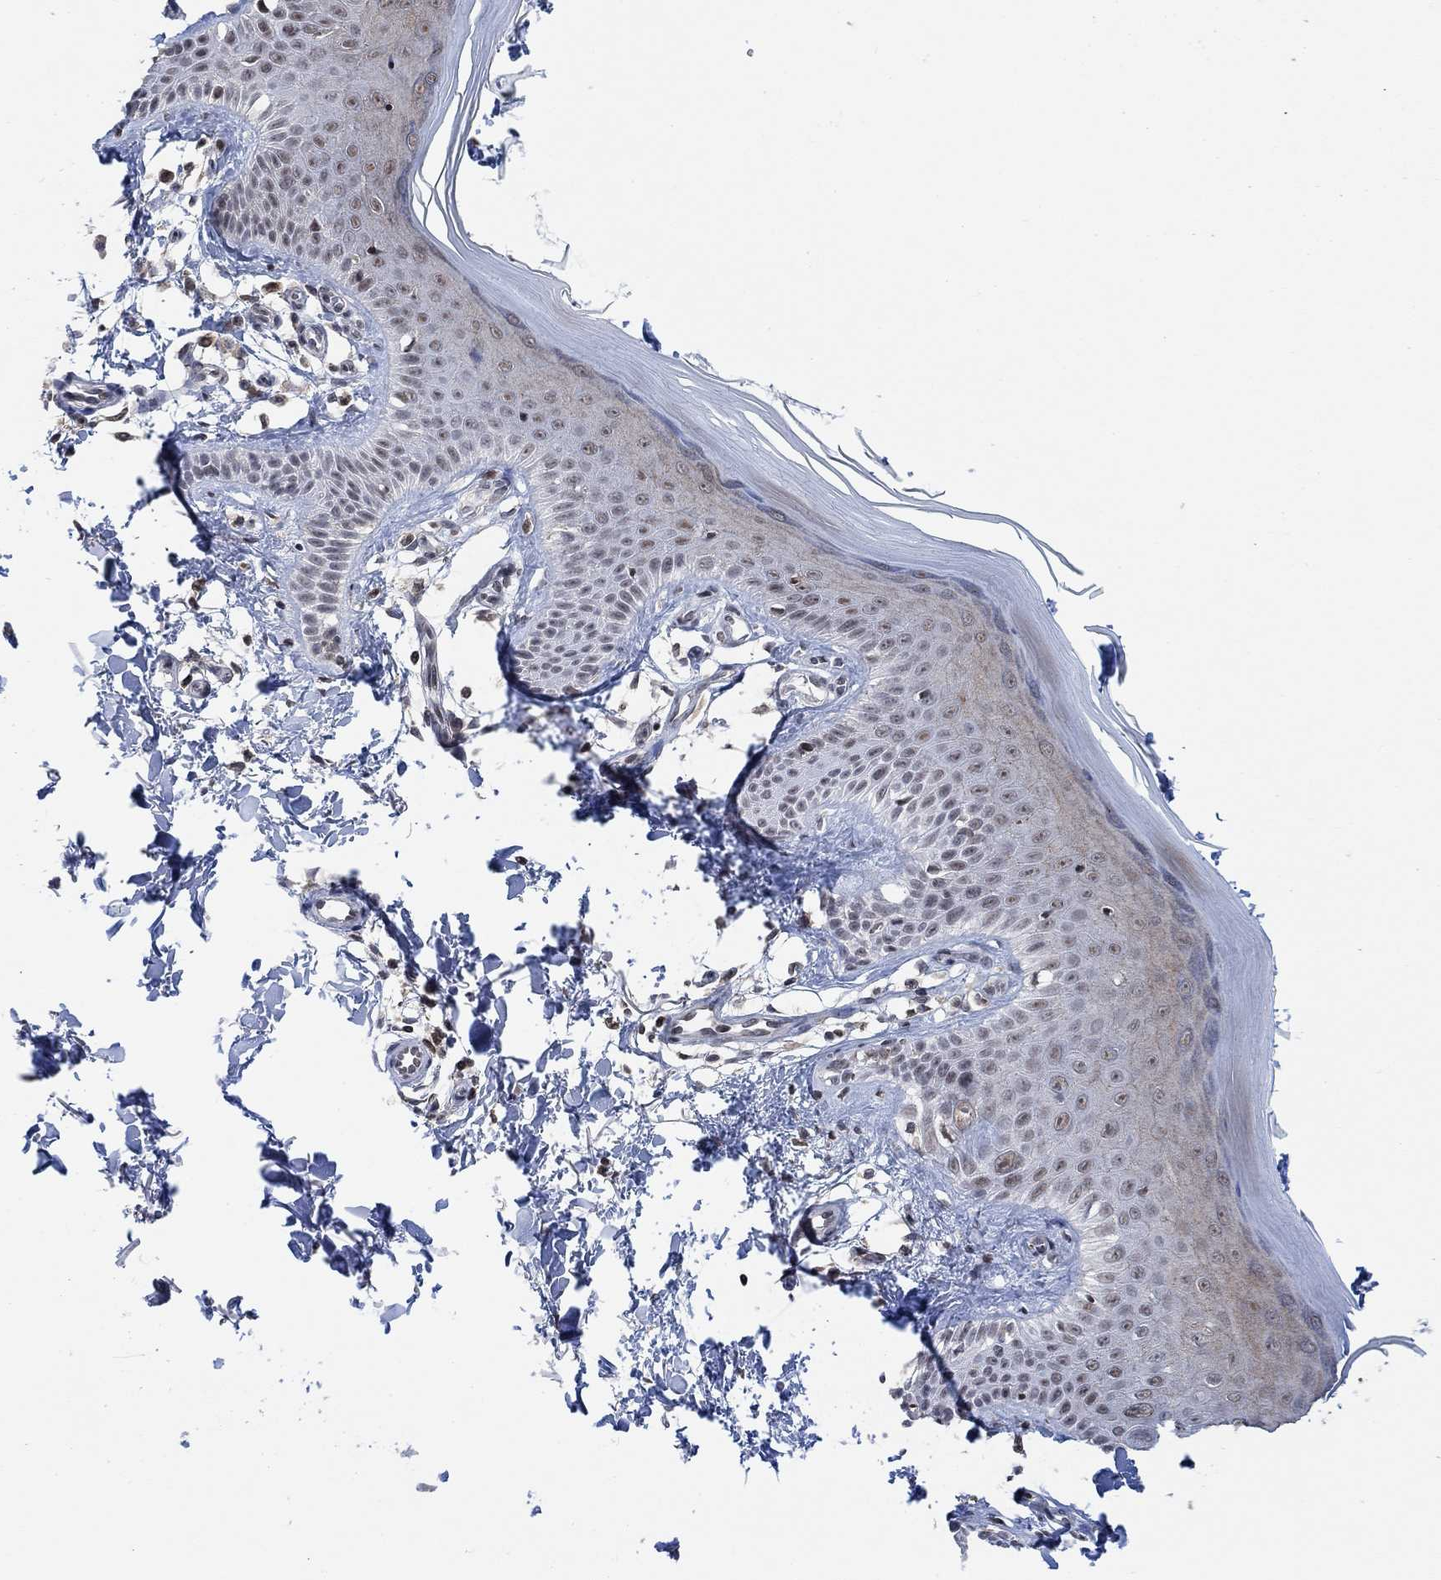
{"staining": {"intensity": "negative", "quantity": "none", "location": "none"}, "tissue": "skin", "cell_type": "Fibroblasts", "image_type": "normal", "snomed": [{"axis": "morphology", "description": "Normal tissue, NOS"}, {"axis": "morphology", "description": "Inflammation, NOS"}, {"axis": "morphology", "description": "Fibrosis, NOS"}, {"axis": "topography", "description": "Skin"}], "caption": "DAB (3,3'-diaminobenzidine) immunohistochemical staining of benign human skin reveals no significant staining in fibroblasts.", "gene": "PWWP2B", "patient": {"sex": "male", "age": 71}}